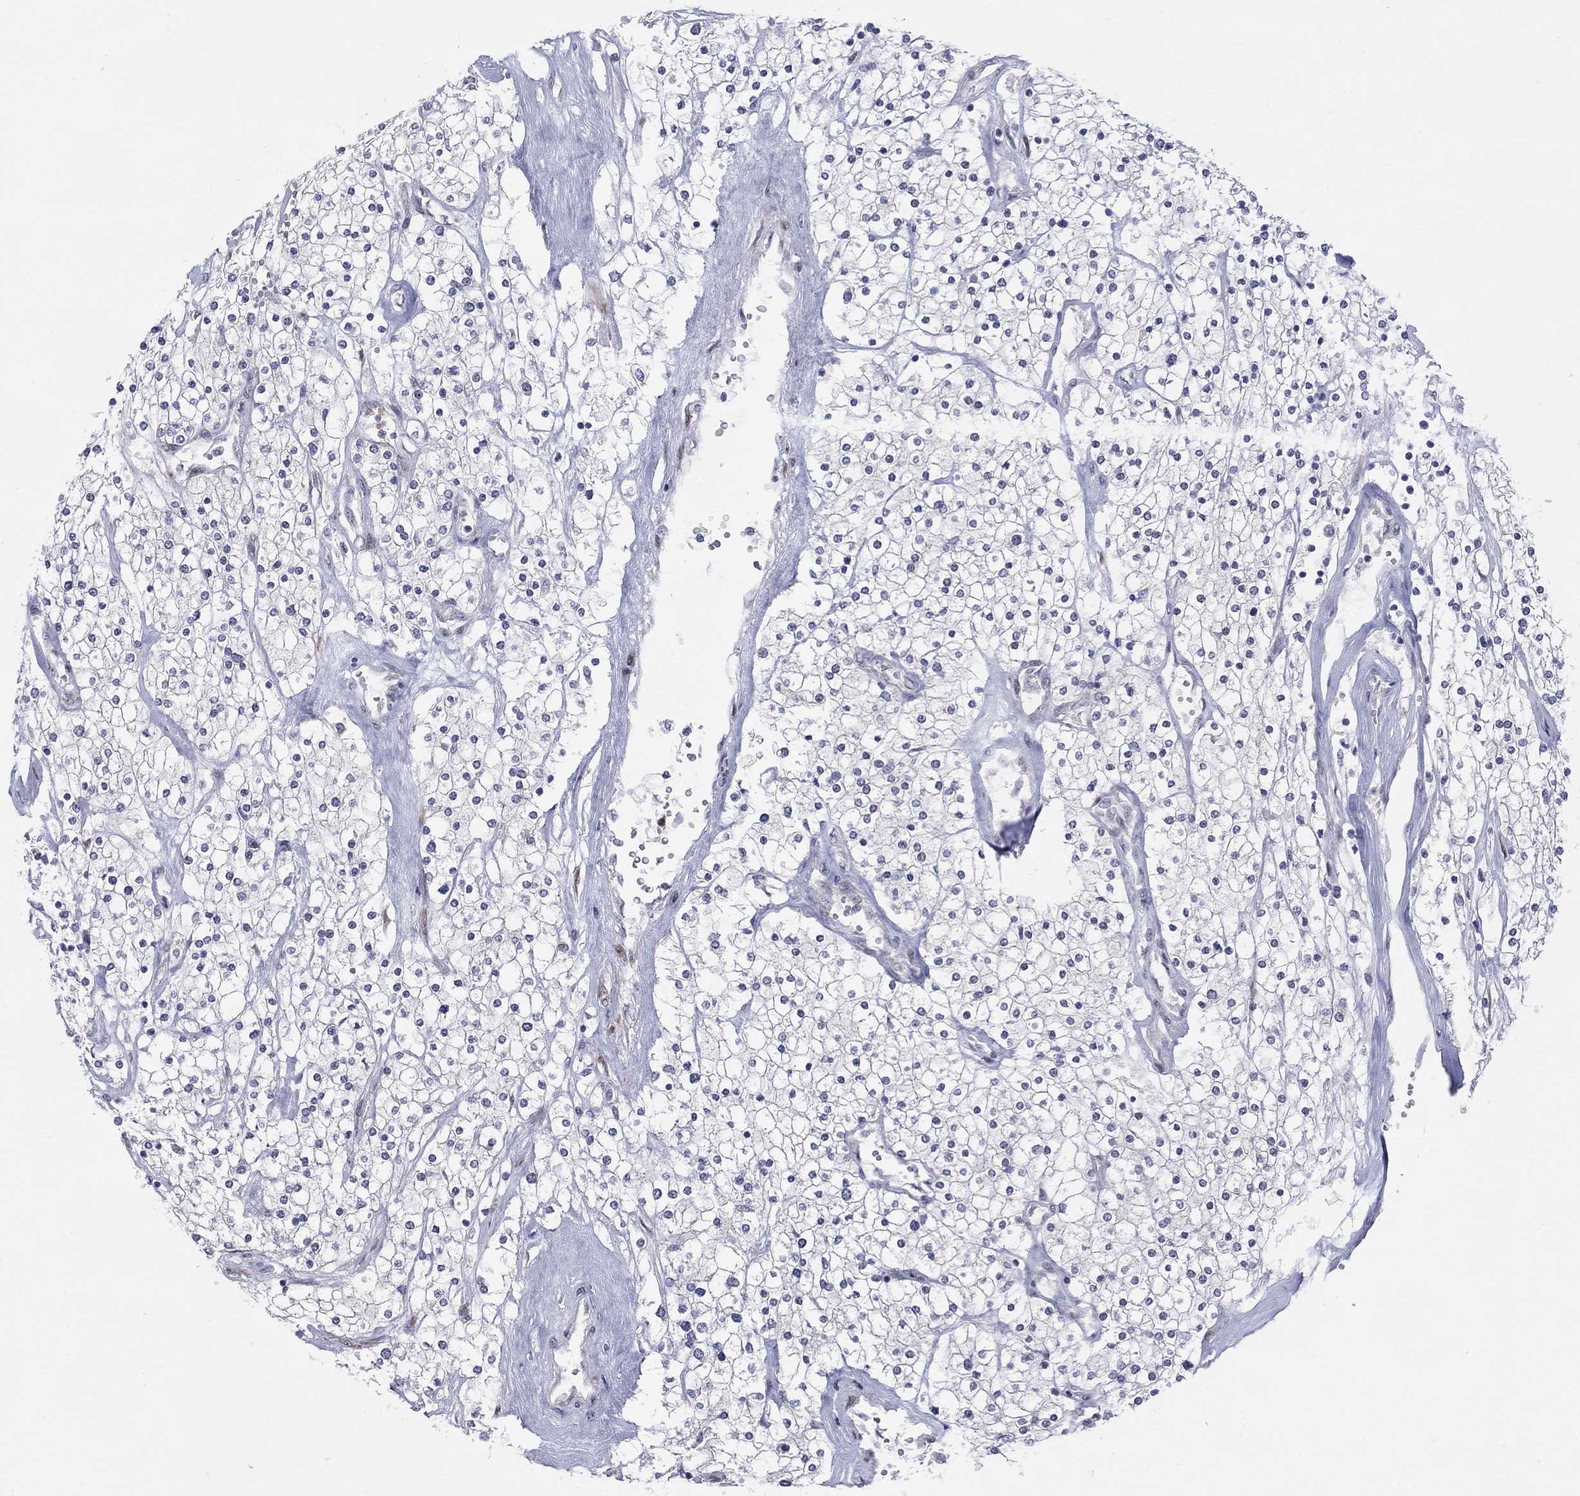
{"staining": {"intensity": "negative", "quantity": "none", "location": "none"}, "tissue": "renal cancer", "cell_type": "Tumor cells", "image_type": "cancer", "snomed": [{"axis": "morphology", "description": "Adenocarcinoma, NOS"}, {"axis": "topography", "description": "Kidney"}], "caption": "Renal cancer (adenocarcinoma) was stained to show a protein in brown. There is no significant positivity in tumor cells.", "gene": "TTC21B", "patient": {"sex": "male", "age": 80}}